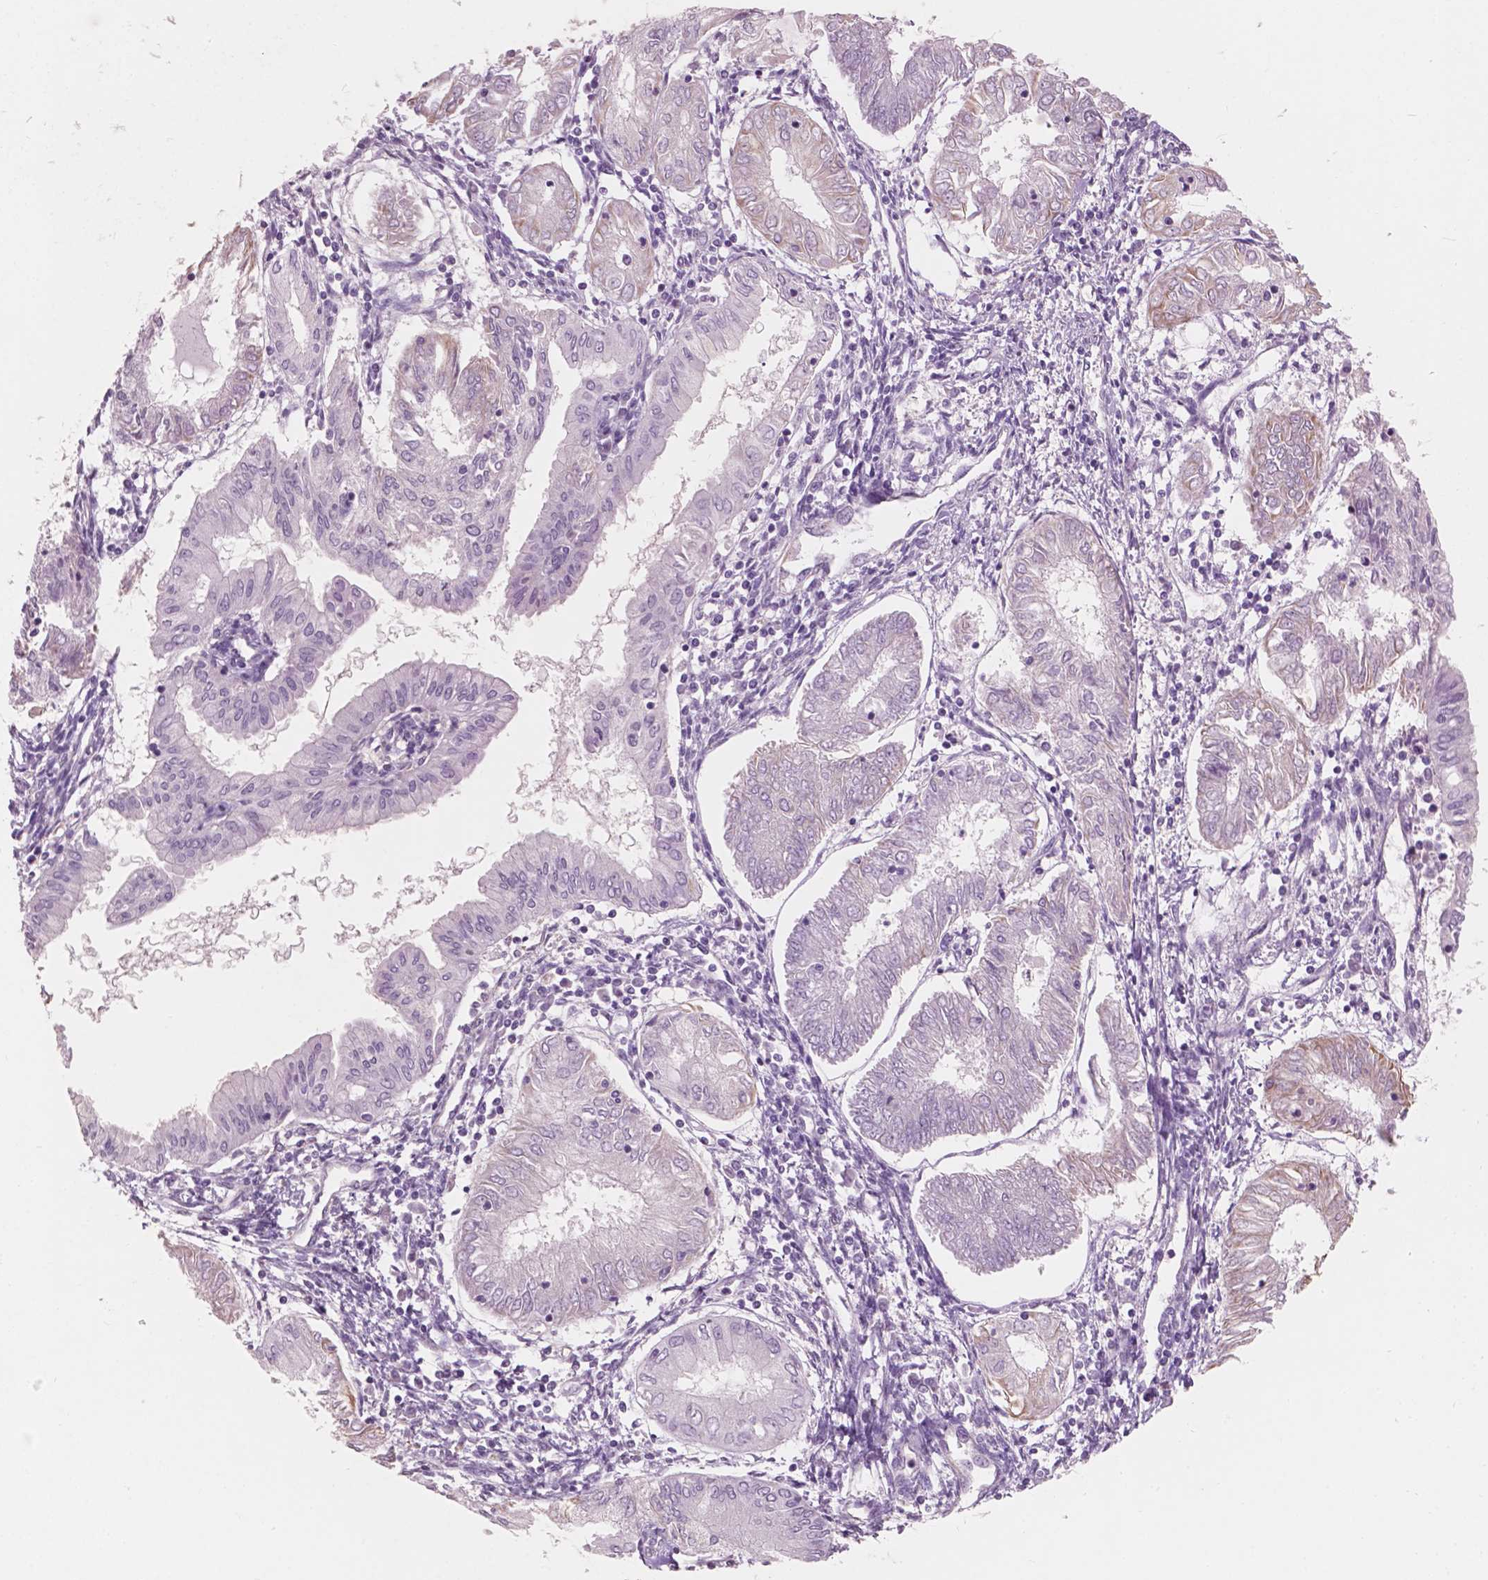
{"staining": {"intensity": "negative", "quantity": "none", "location": "none"}, "tissue": "endometrial cancer", "cell_type": "Tumor cells", "image_type": "cancer", "snomed": [{"axis": "morphology", "description": "Adenocarcinoma, NOS"}, {"axis": "topography", "description": "Endometrium"}], "caption": "The immunohistochemistry histopathology image has no significant staining in tumor cells of endometrial cancer (adenocarcinoma) tissue.", "gene": "AWAT1", "patient": {"sex": "female", "age": 68}}